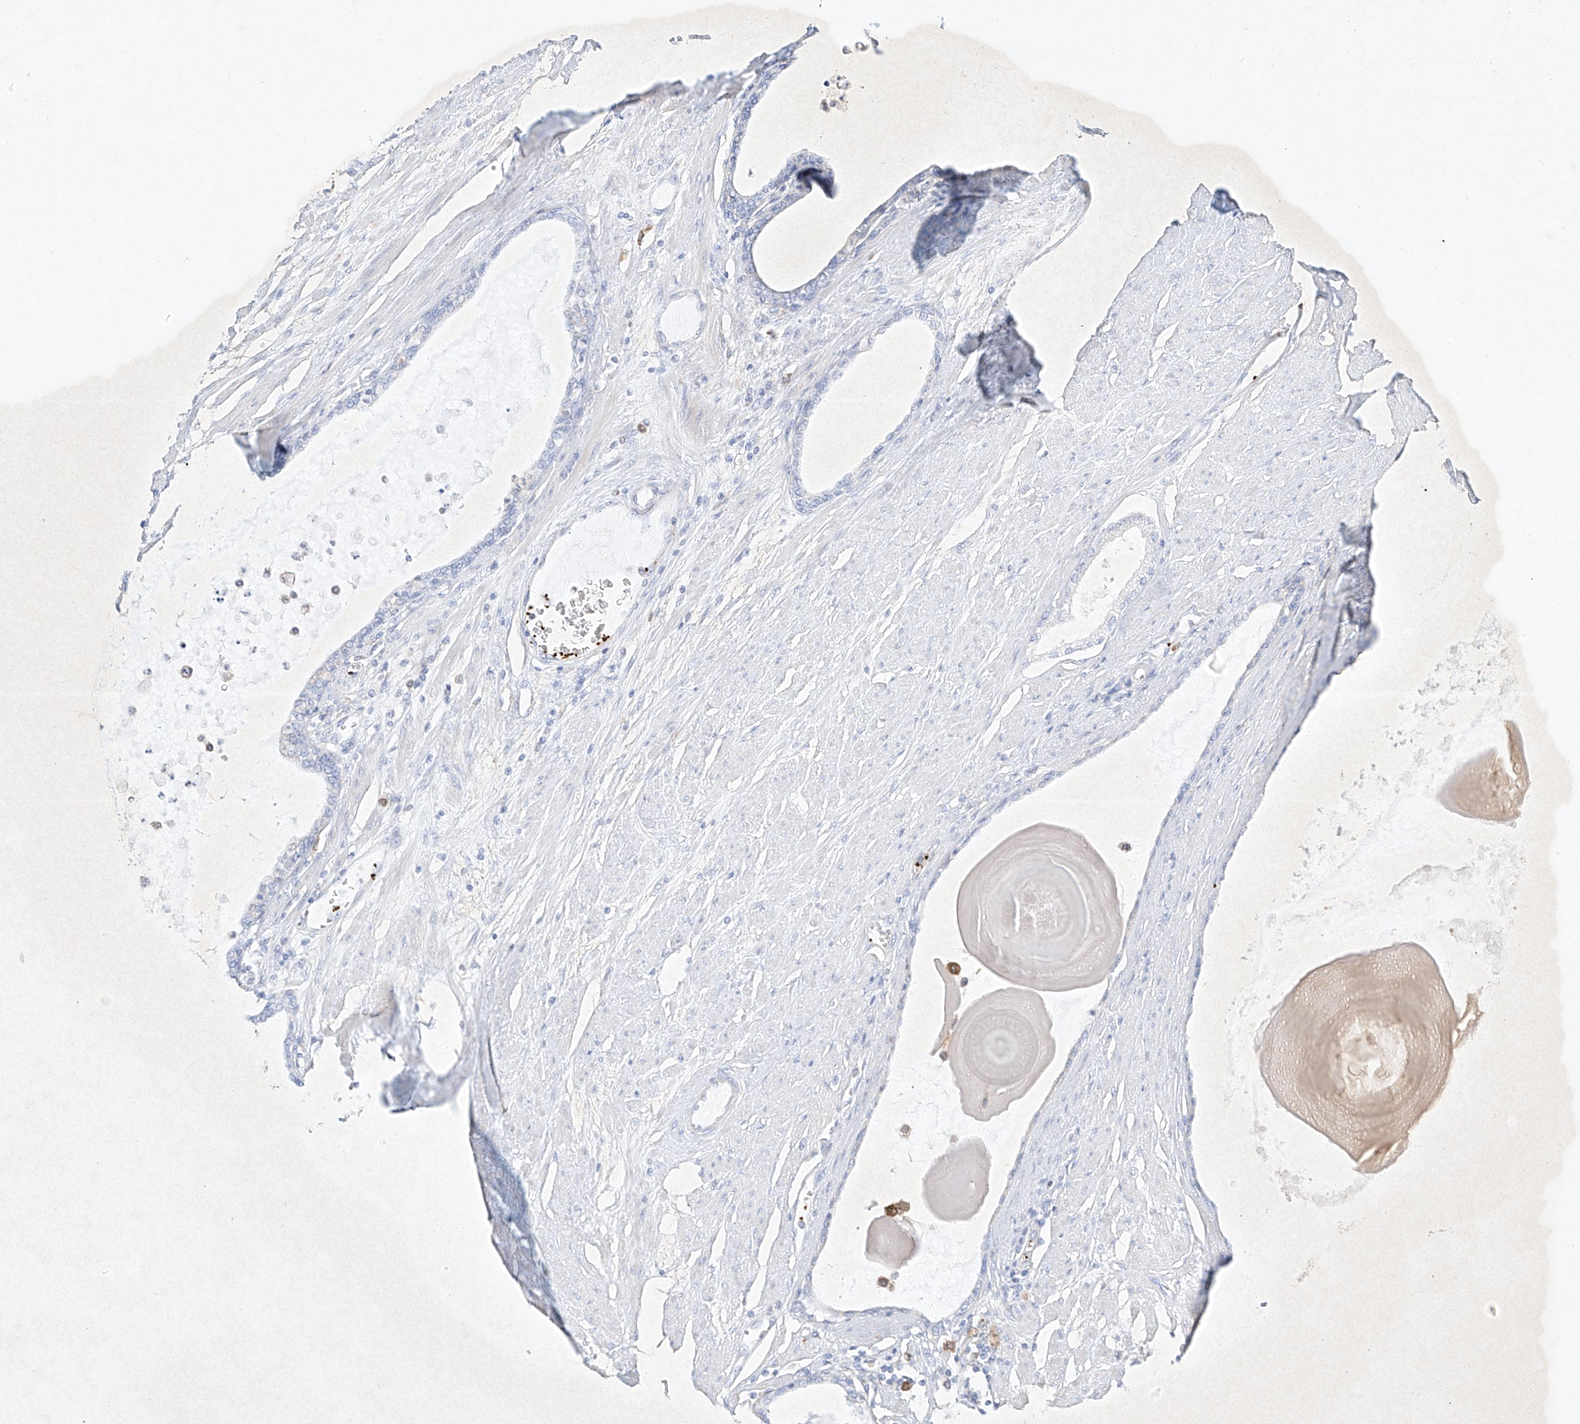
{"staining": {"intensity": "negative", "quantity": "none", "location": "none"}, "tissue": "prostate cancer", "cell_type": "Tumor cells", "image_type": "cancer", "snomed": [{"axis": "morphology", "description": "Adenocarcinoma, Low grade"}, {"axis": "topography", "description": "Prostate"}], "caption": "This is a photomicrograph of immunohistochemistry (IHC) staining of prostate cancer, which shows no positivity in tumor cells.", "gene": "PLEK", "patient": {"sex": "male", "age": 60}}